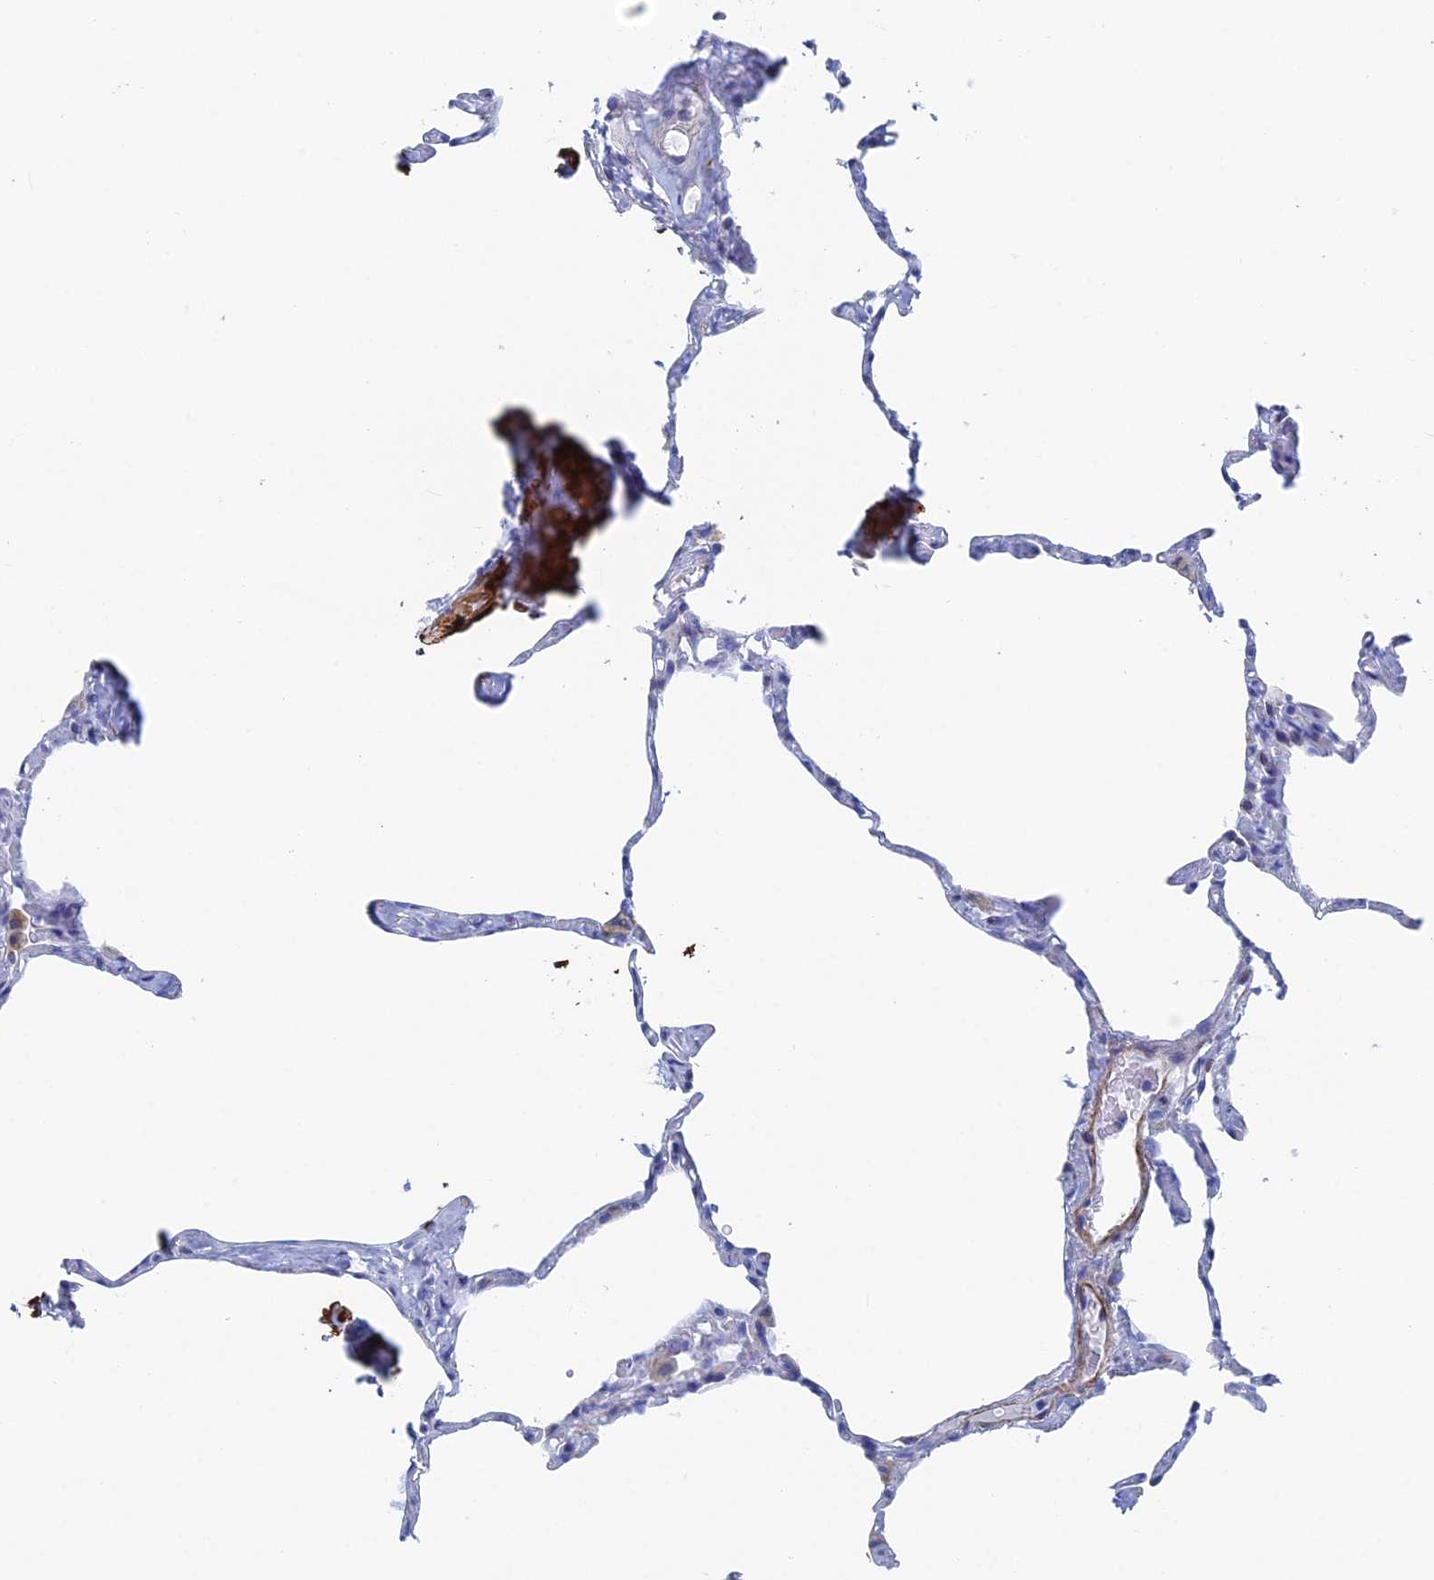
{"staining": {"intensity": "negative", "quantity": "none", "location": "none"}, "tissue": "lung", "cell_type": "Alveolar cells", "image_type": "normal", "snomed": [{"axis": "morphology", "description": "Normal tissue, NOS"}, {"axis": "topography", "description": "Lung"}], "caption": "Immunohistochemistry image of benign human lung stained for a protein (brown), which exhibits no positivity in alveolar cells.", "gene": "KCNK18", "patient": {"sex": "male", "age": 65}}